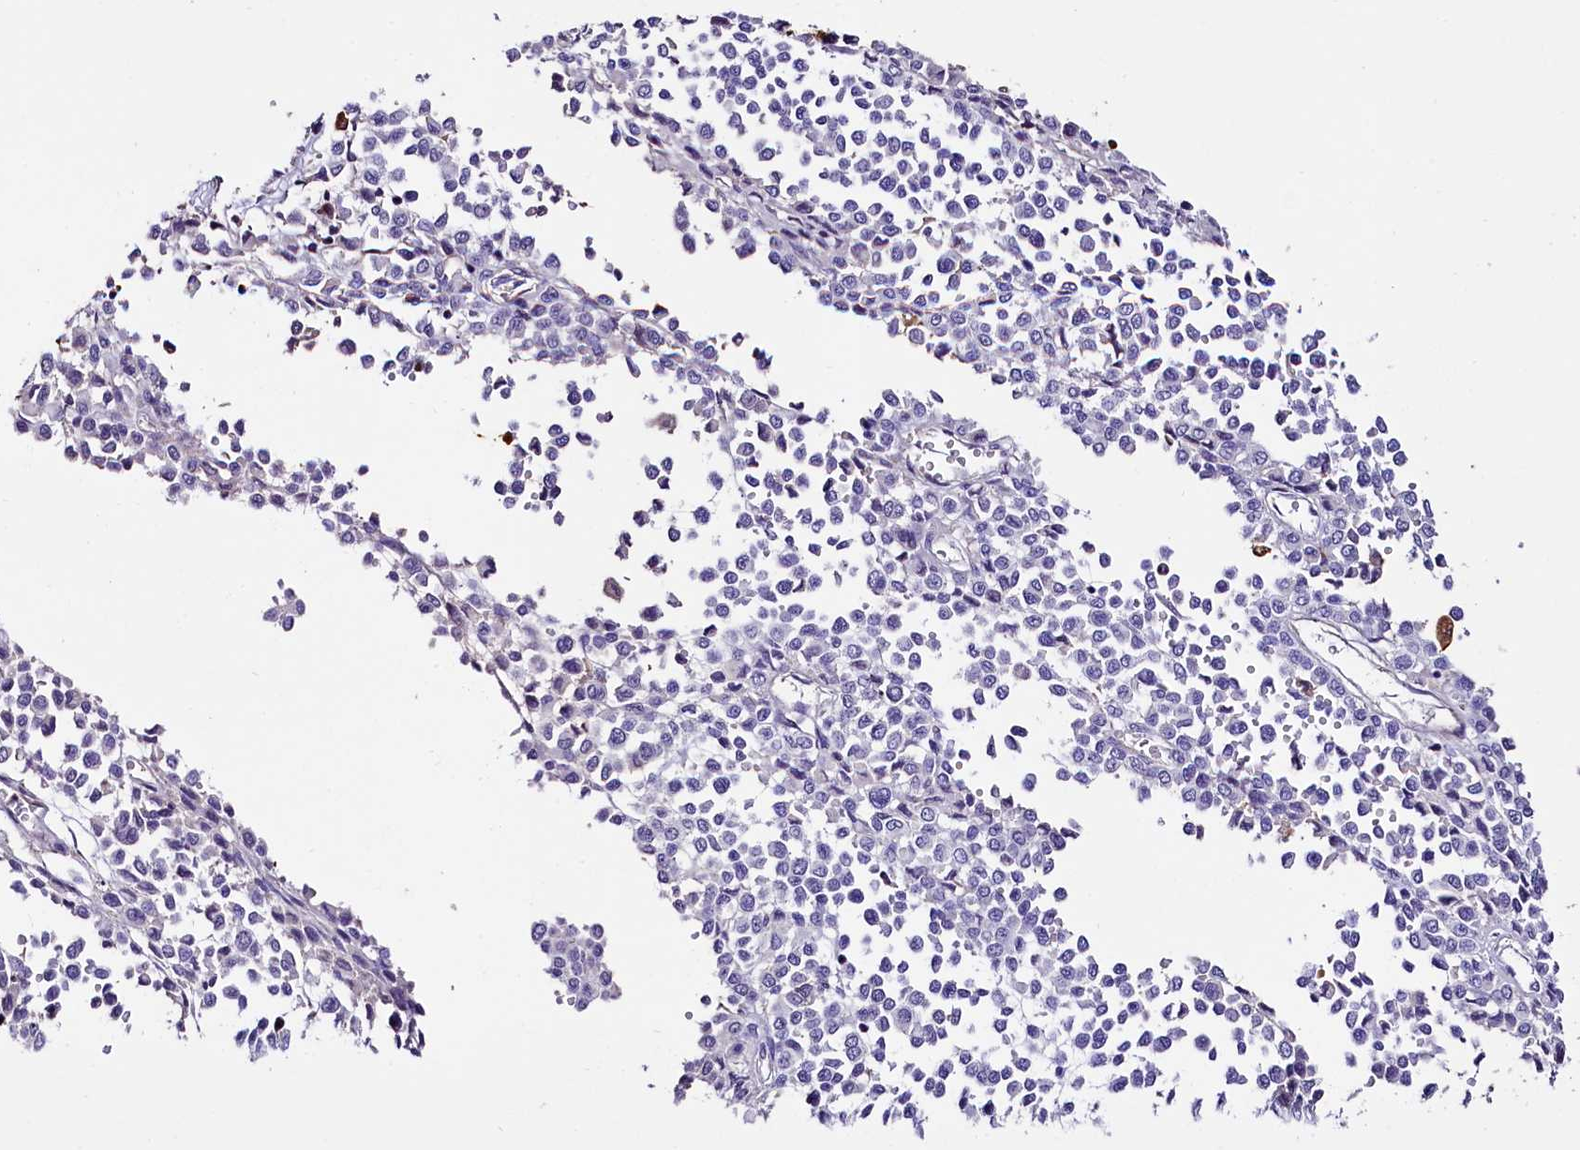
{"staining": {"intensity": "negative", "quantity": "none", "location": "none"}, "tissue": "melanoma", "cell_type": "Tumor cells", "image_type": "cancer", "snomed": [{"axis": "morphology", "description": "Malignant melanoma, Metastatic site"}, {"axis": "topography", "description": "Pancreas"}], "caption": "Immunohistochemistry (IHC) photomicrograph of human malignant melanoma (metastatic site) stained for a protein (brown), which shows no staining in tumor cells. (DAB immunohistochemistry visualized using brightfield microscopy, high magnification).", "gene": "MEX3B", "patient": {"sex": "female", "age": 30}}